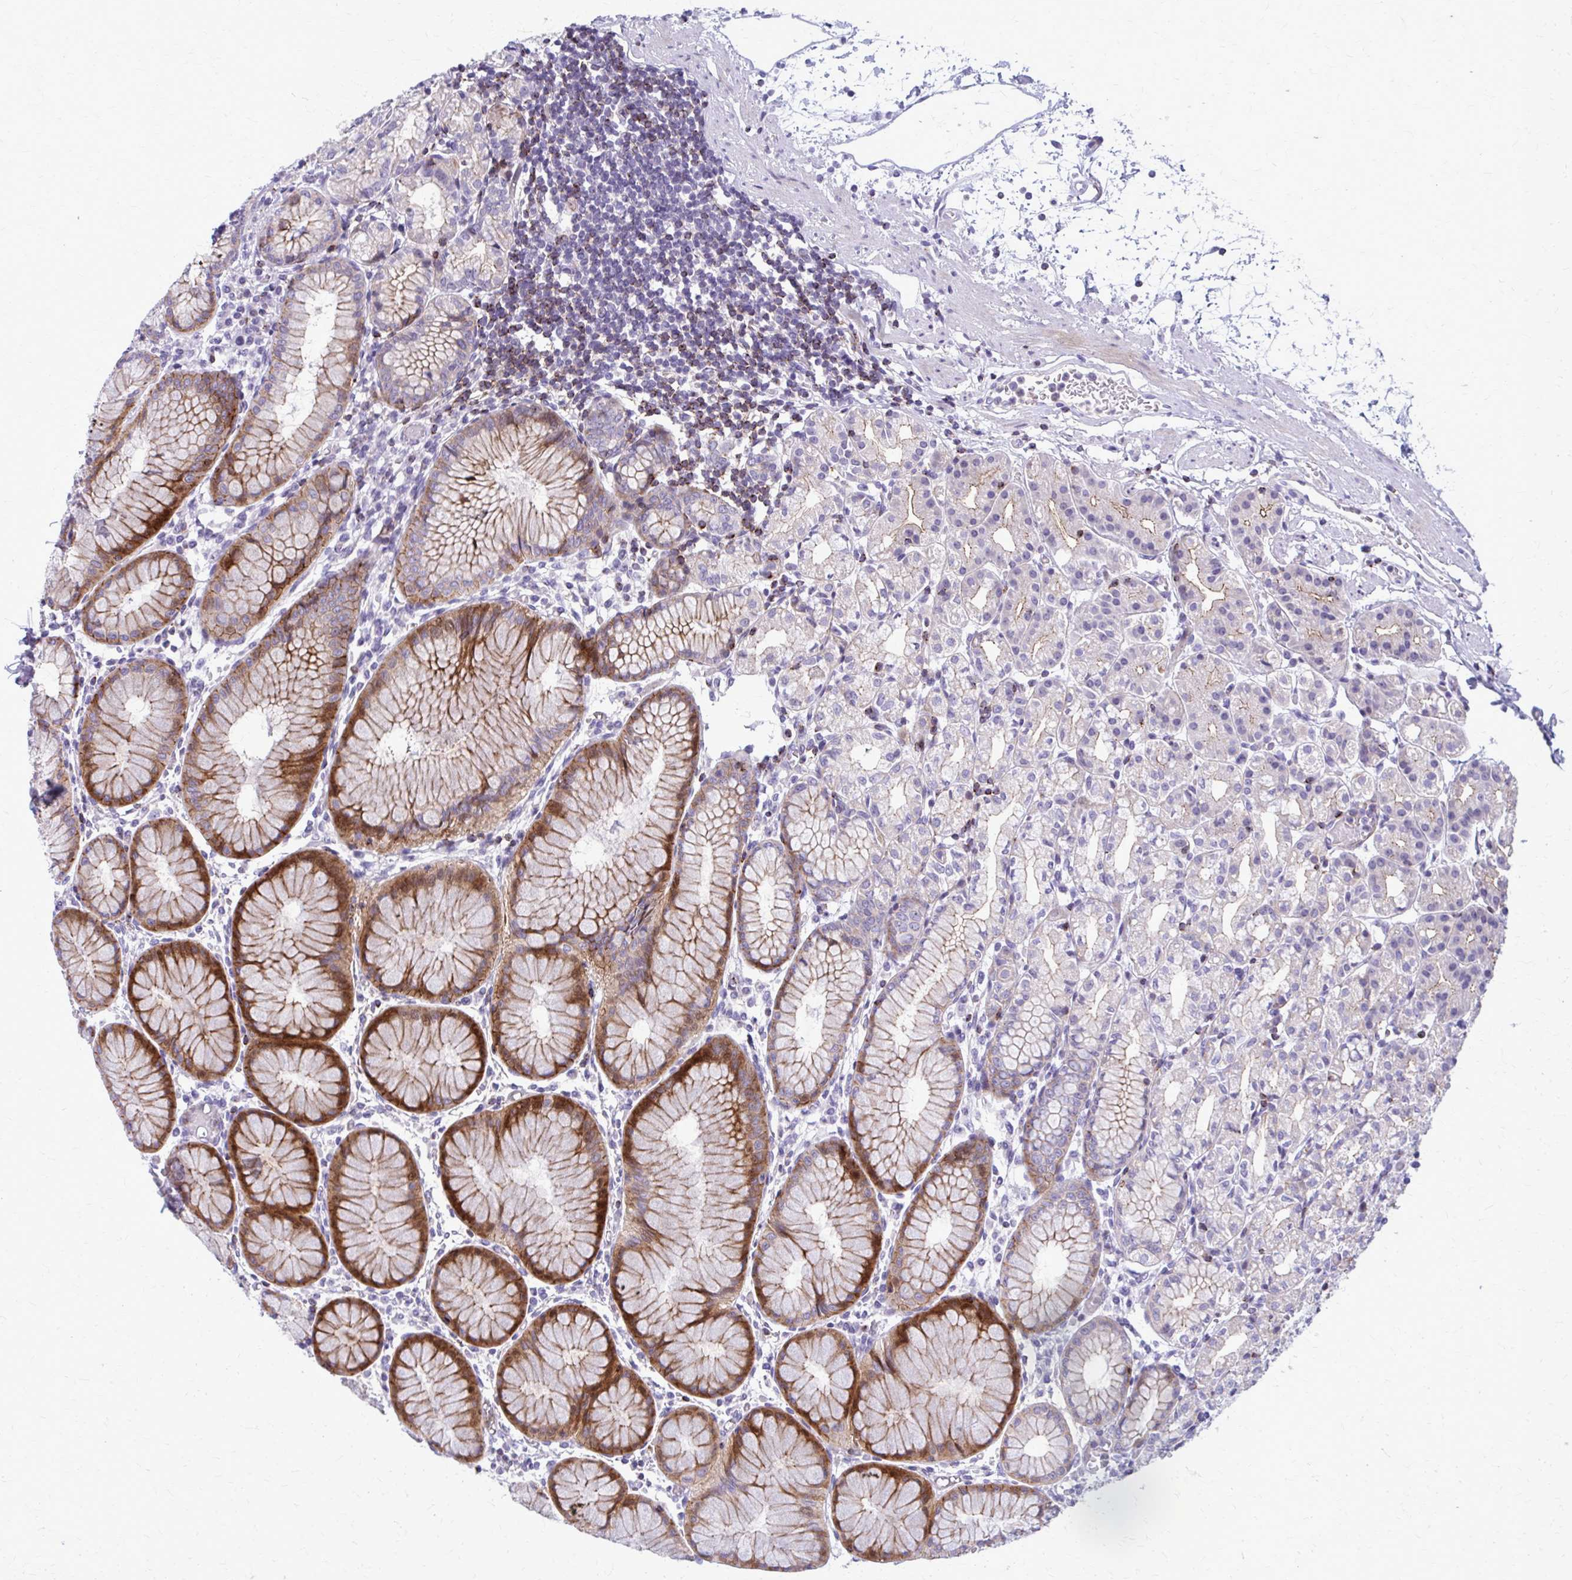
{"staining": {"intensity": "moderate", "quantity": "25%-75%", "location": "cytoplasmic/membranous"}, "tissue": "stomach", "cell_type": "Glandular cells", "image_type": "normal", "snomed": [{"axis": "morphology", "description": "Normal tissue, NOS"}, {"axis": "topography", "description": "Stomach"}], "caption": "Normal stomach exhibits moderate cytoplasmic/membranous positivity in approximately 25%-75% of glandular cells.", "gene": "PEDS1", "patient": {"sex": "female", "age": 57}}